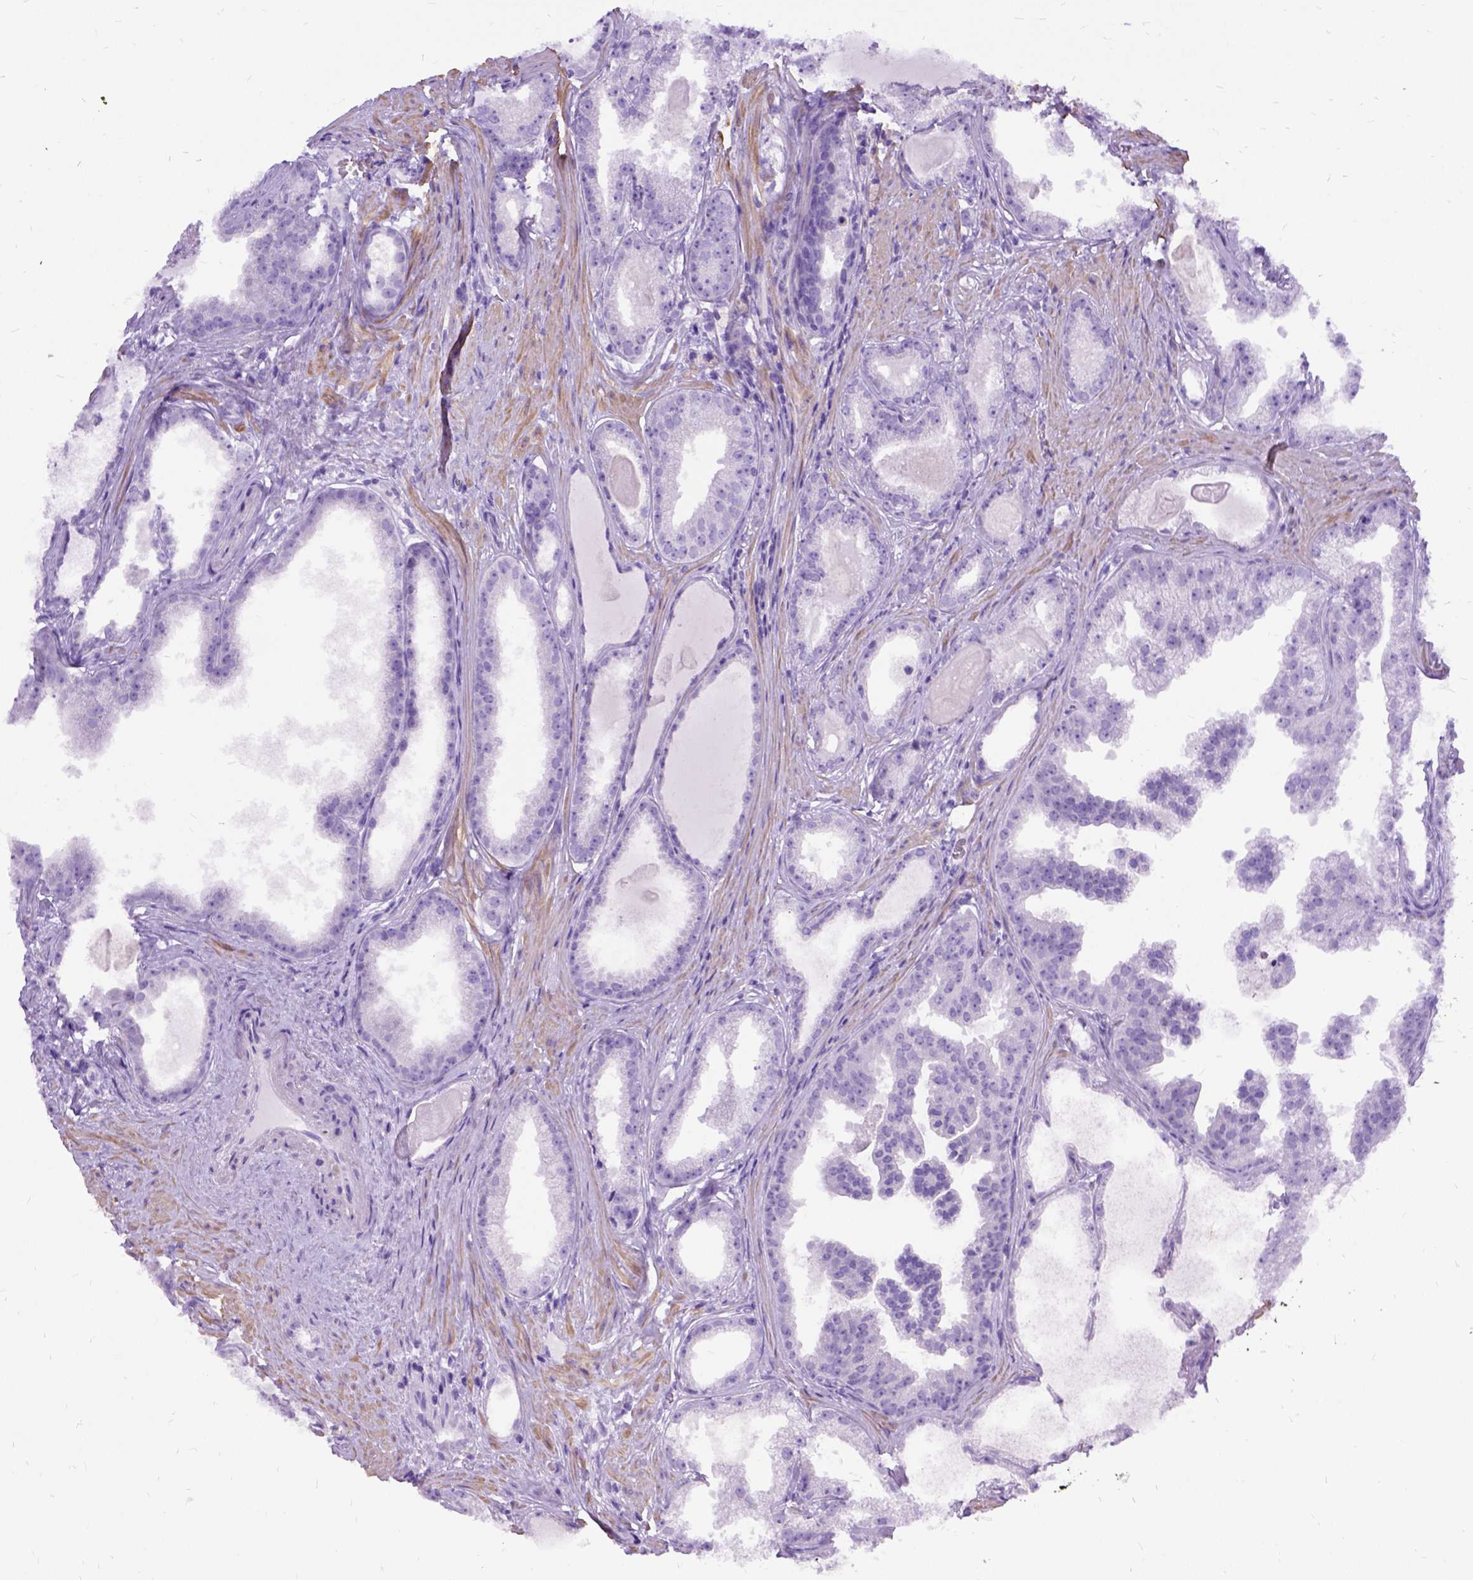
{"staining": {"intensity": "negative", "quantity": "none", "location": "none"}, "tissue": "prostate cancer", "cell_type": "Tumor cells", "image_type": "cancer", "snomed": [{"axis": "morphology", "description": "Adenocarcinoma, Low grade"}, {"axis": "topography", "description": "Prostate"}], "caption": "Prostate cancer (low-grade adenocarcinoma) stained for a protein using immunohistochemistry shows no staining tumor cells.", "gene": "PRG2", "patient": {"sex": "male", "age": 65}}